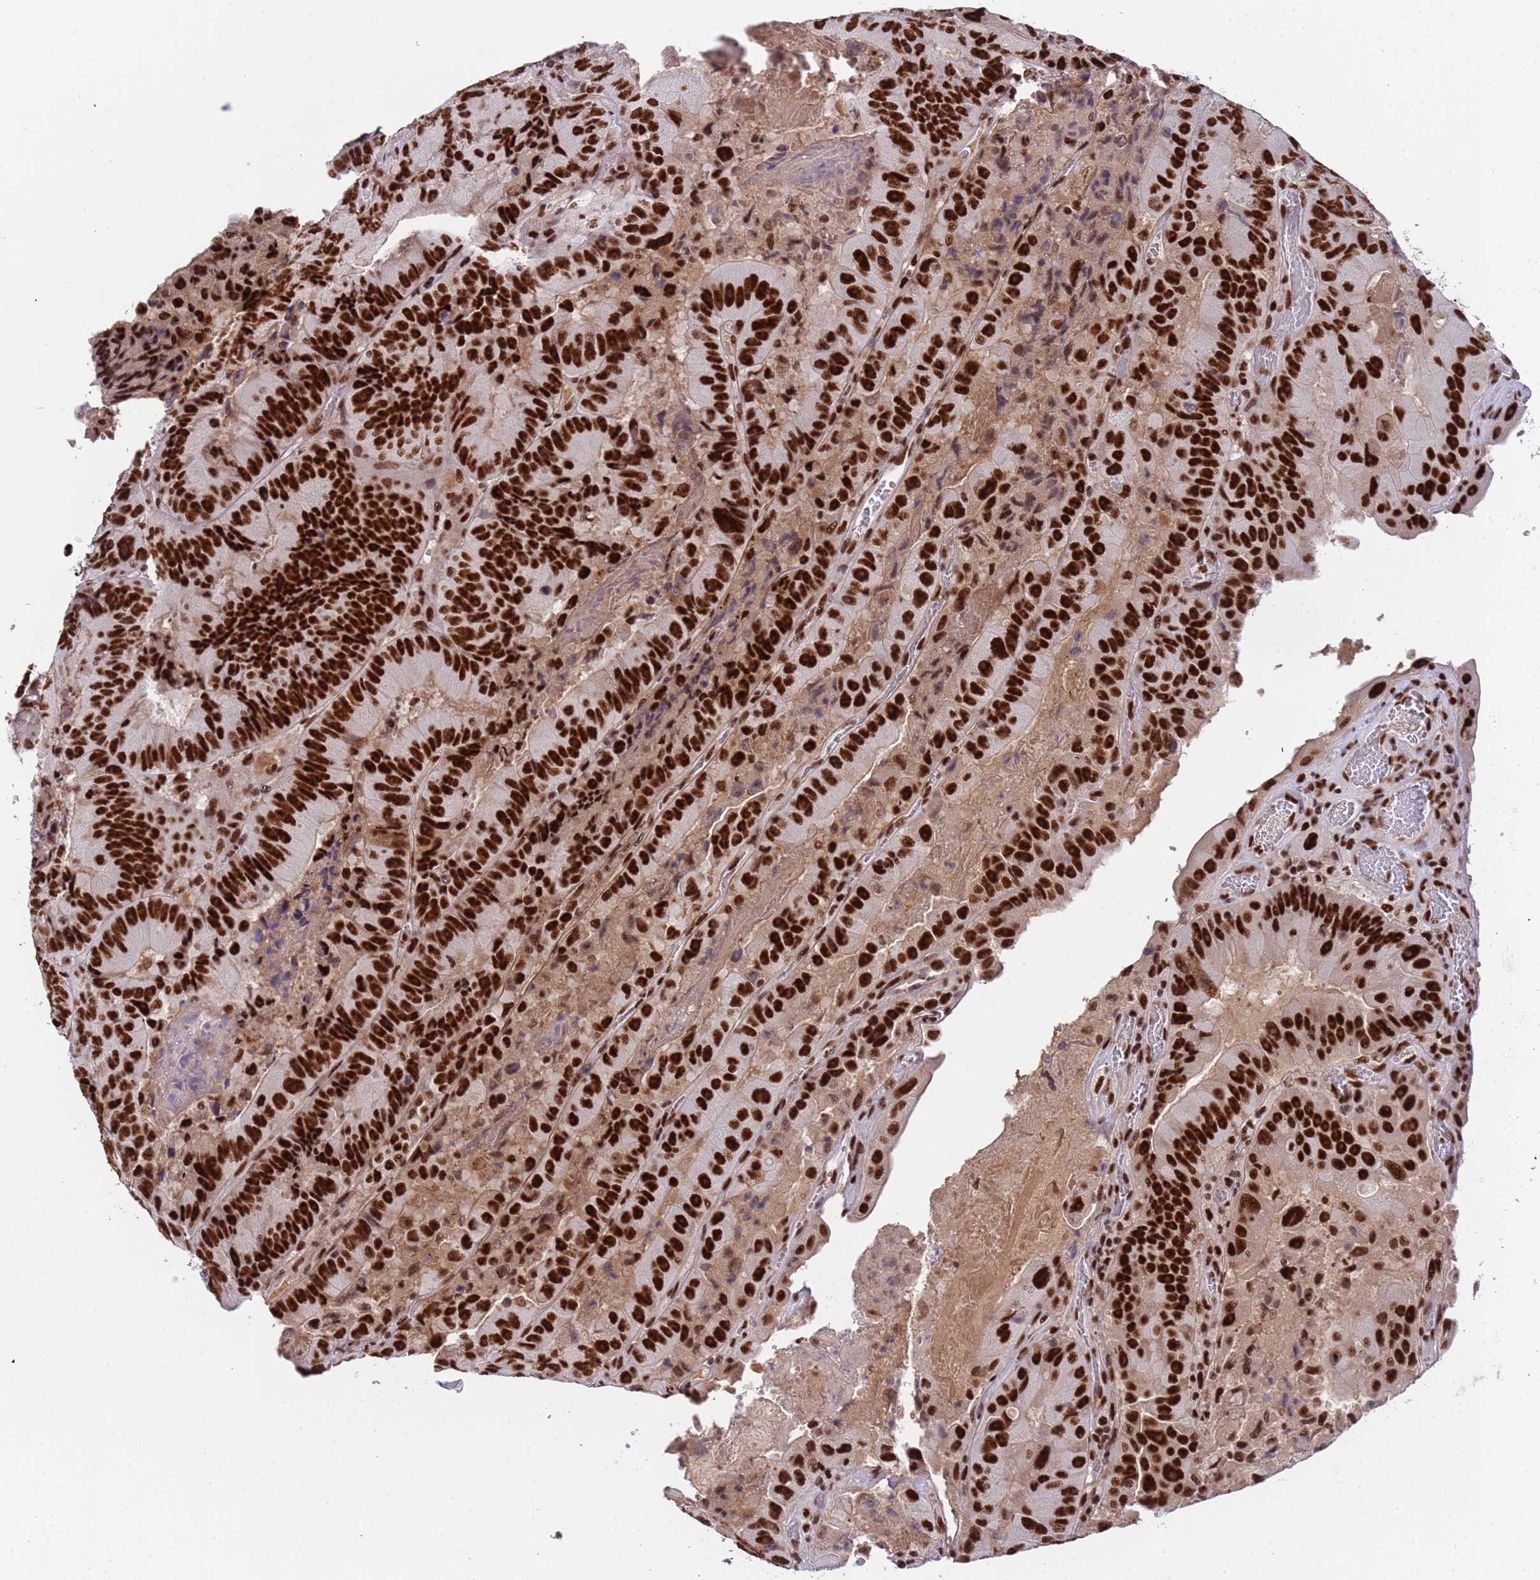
{"staining": {"intensity": "strong", "quantity": ">75%", "location": "nuclear"}, "tissue": "colorectal cancer", "cell_type": "Tumor cells", "image_type": "cancer", "snomed": [{"axis": "morphology", "description": "Adenocarcinoma, NOS"}, {"axis": "topography", "description": "Colon"}], "caption": "This is a micrograph of immunohistochemistry (IHC) staining of colorectal adenocarcinoma, which shows strong staining in the nuclear of tumor cells.", "gene": "SRRT", "patient": {"sex": "female", "age": 86}}